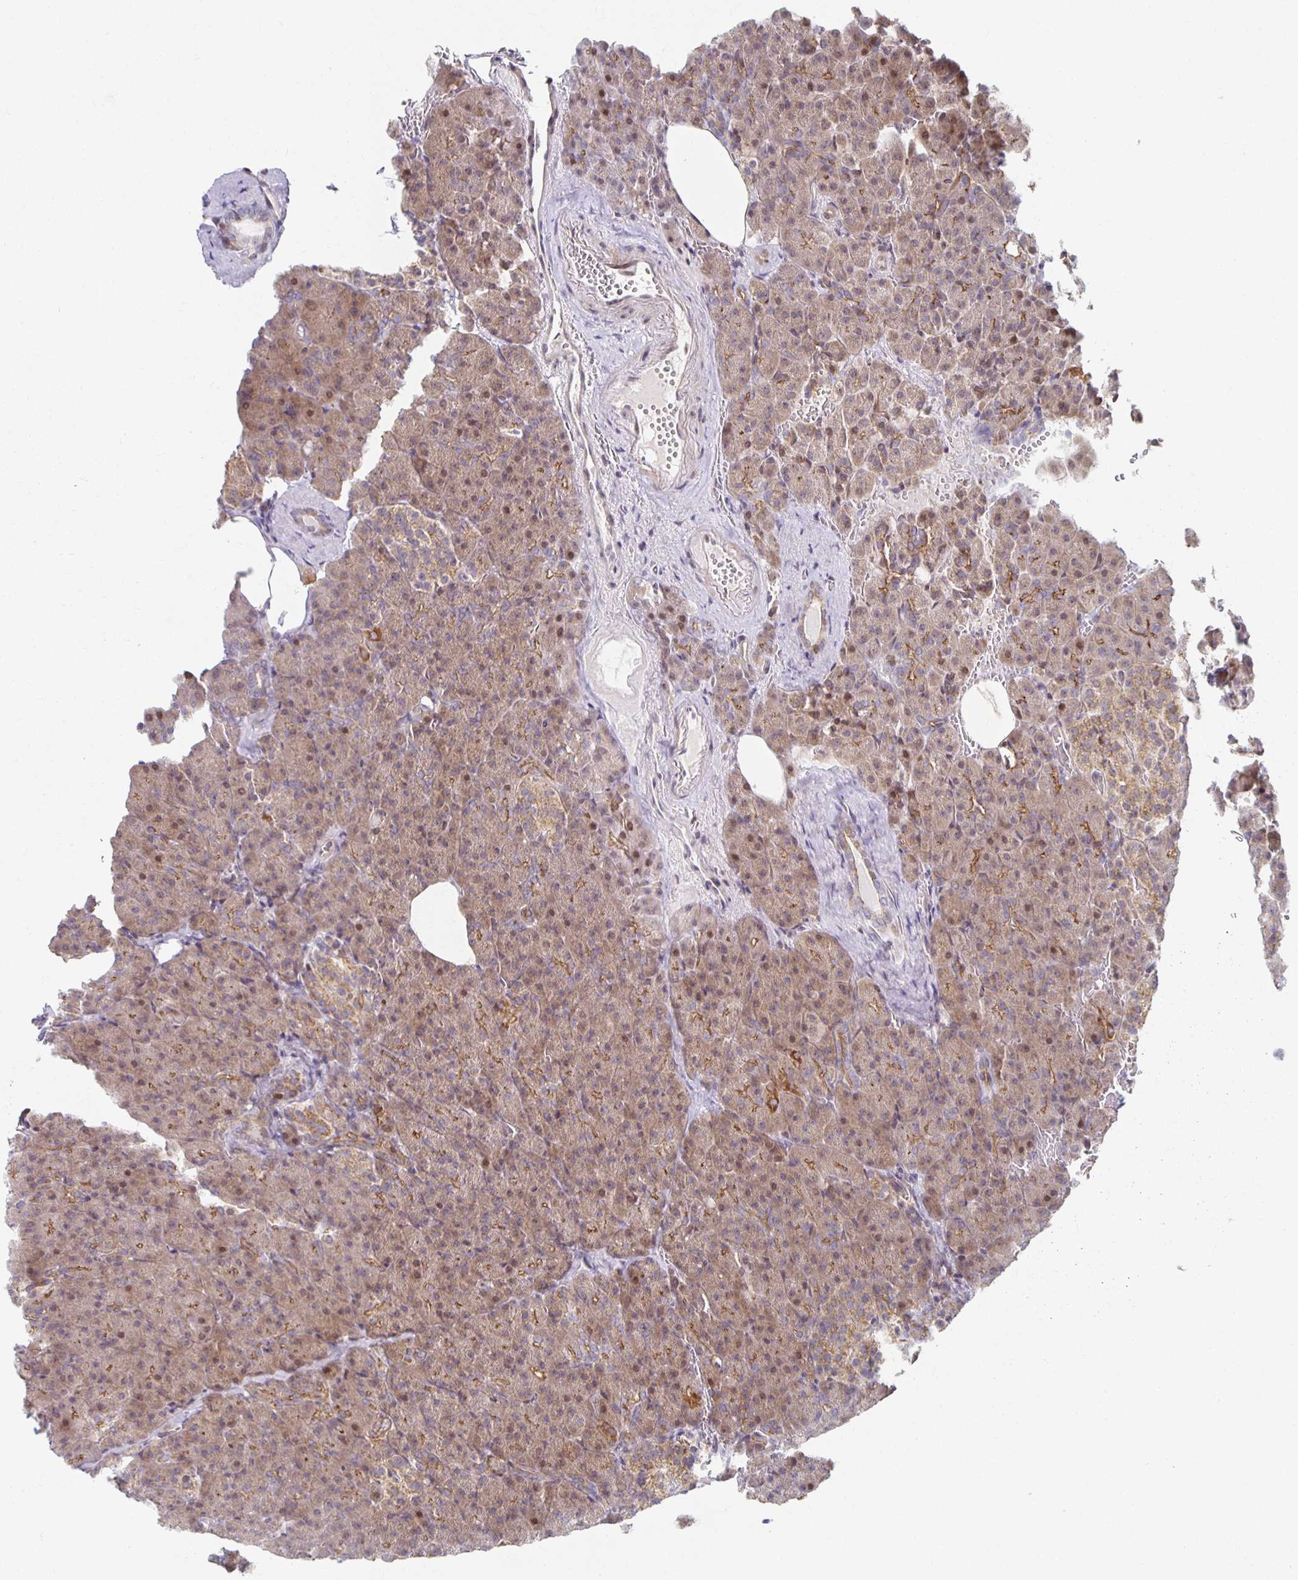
{"staining": {"intensity": "weak", "quantity": ">75%", "location": "cytoplasmic/membranous"}, "tissue": "pancreas", "cell_type": "Exocrine glandular cells", "image_type": "normal", "snomed": [{"axis": "morphology", "description": "Normal tissue, NOS"}, {"axis": "topography", "description": "Pancreas"}], "caption": "Immunohistochemical staining of benign pancreas displays >75% levels of weak cytoplasmic/membranous protein positivity in approximately >75% of exocrine glandular cells.", "gene": "HCFC1R1", "patient": {"sex": "female", "age": 74}}